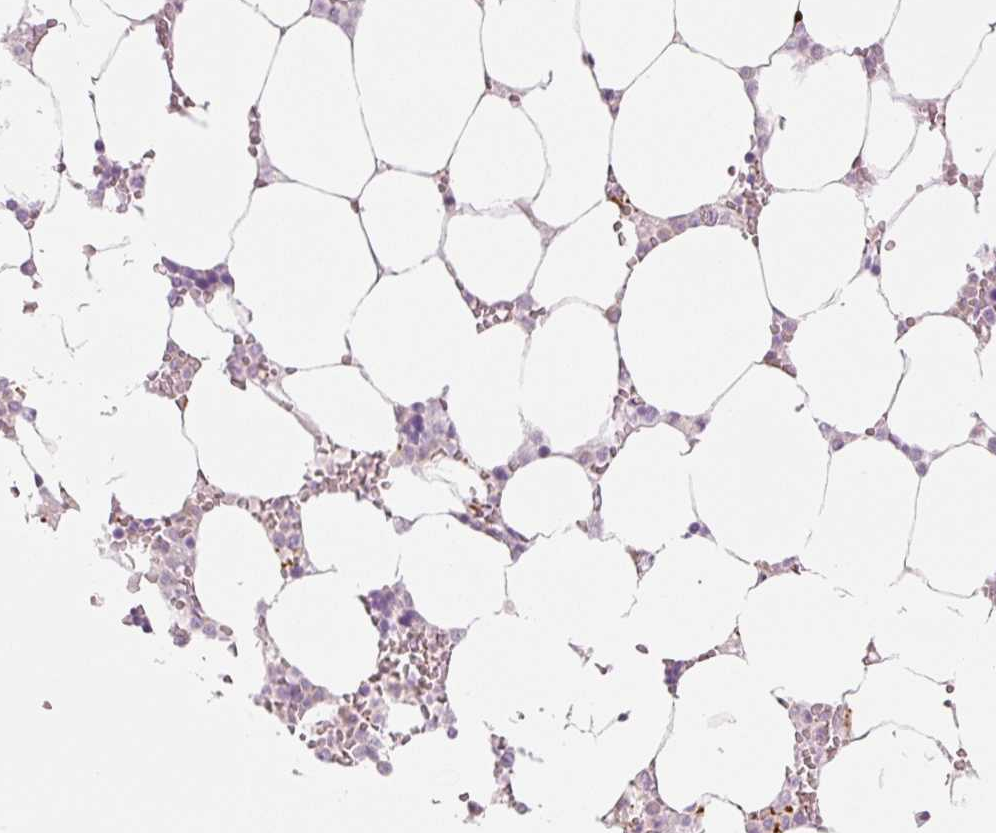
{"staining": {"intensity": "moderate", "quantity": "25%-75%", "location": "cytoplasmic/membranous"}, "tissue": "bone marrow", "cell_type": "Hematopoietic cells", "image_type": "normal", "snomed": [{"axis": "morphology", "description": "Normal tissue, NOS"}, {"axis": "topography", "description": "Bone marrow"}], "caption": "A brown stain highlights moderate cytoplasmic/membranous staining of a protein in hematopoietic cells of unremarkable bone marrow. (DAB (3,3'-diaminobenzidine) = brown stain, brightfield microscopy at high magnification).", "gene": "LECT2", "patient": {"sex": "male", "age": 64}}